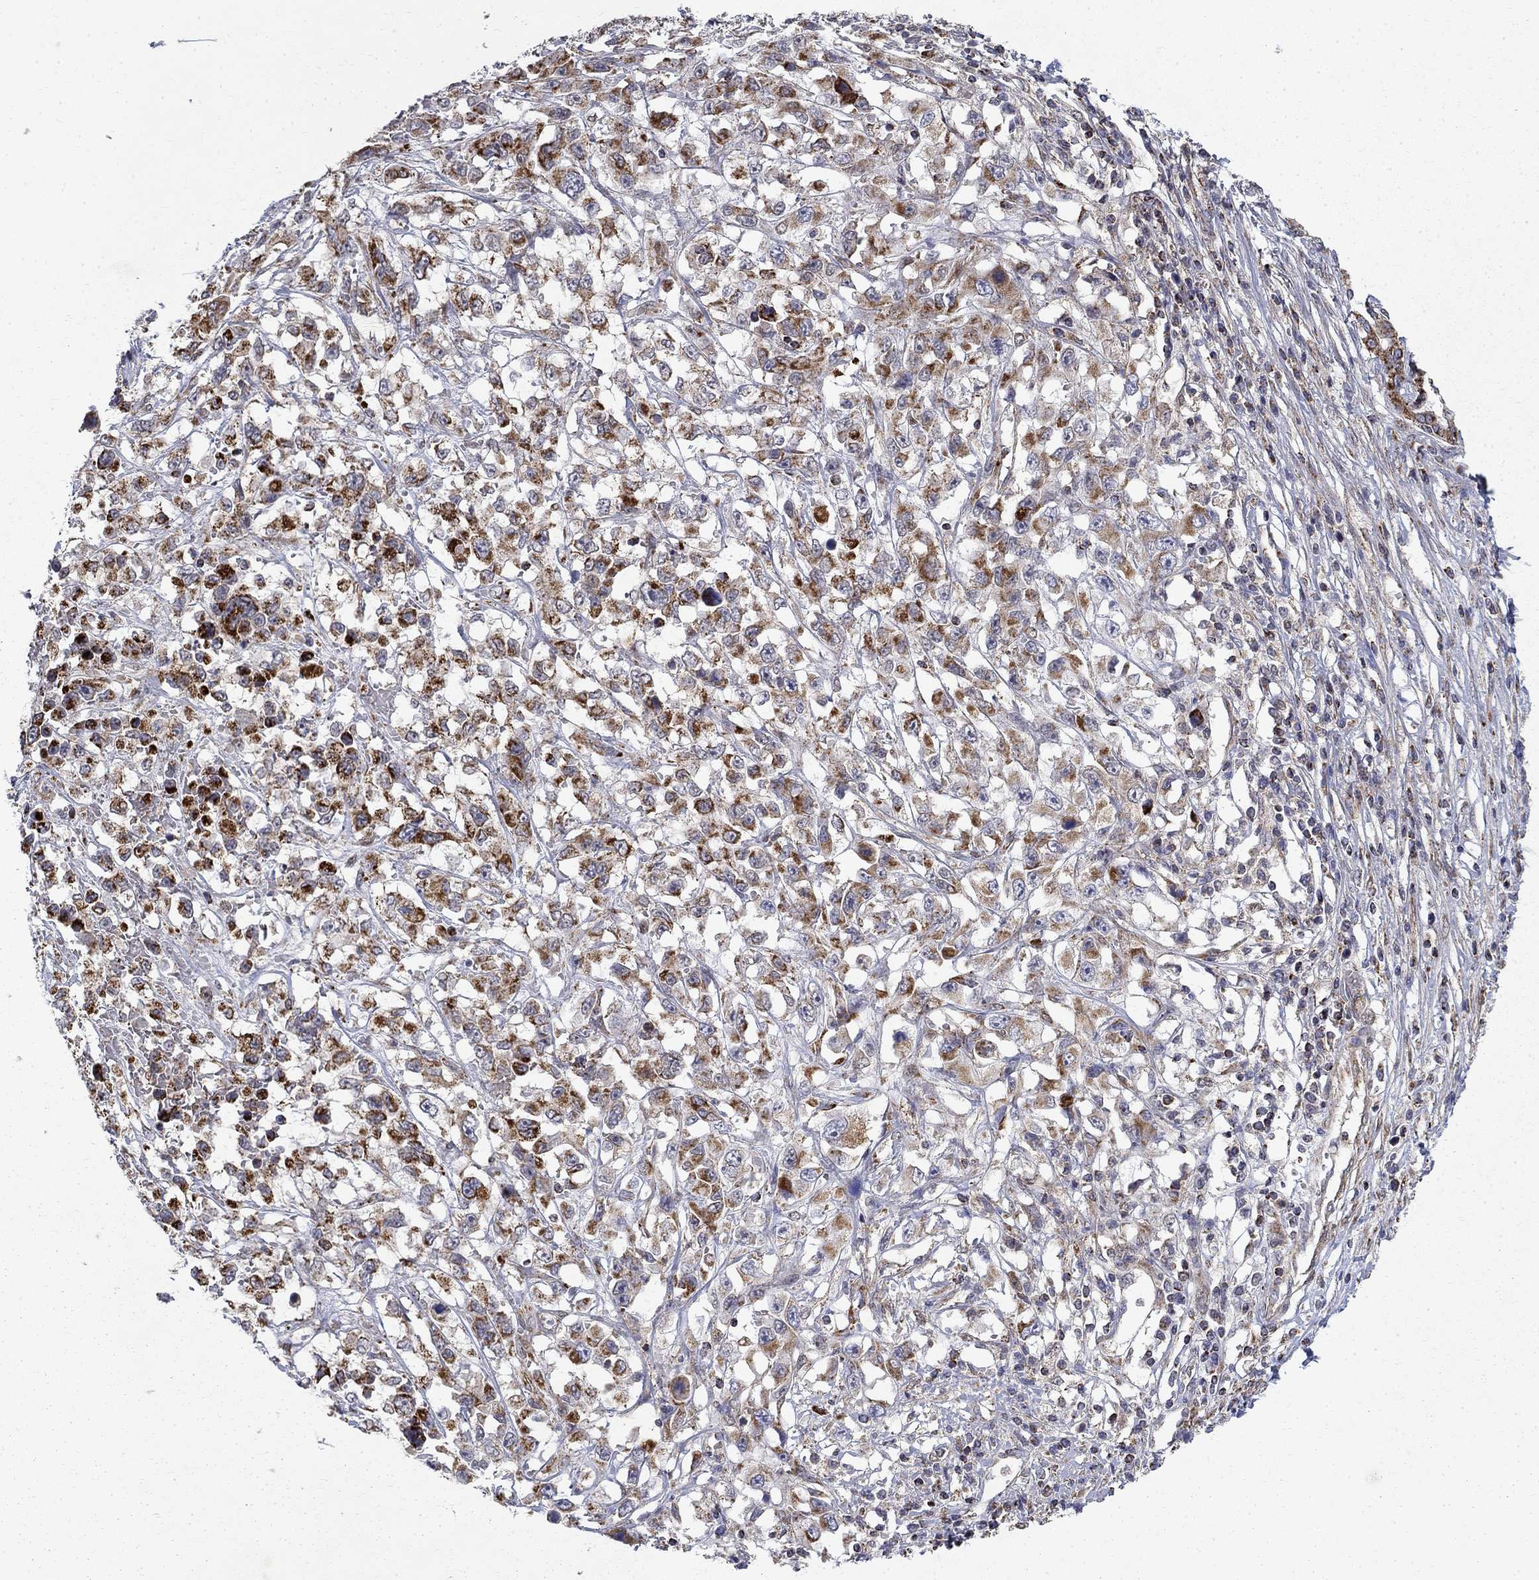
{"staining": {"intensity": "strong", "quantity": "25%-75%", "location": "cytoplasmic/membranous"}, "tissue": "liver cancer", "cell_type": "Tumor cells", "image_type": "cancer", "snomed": [{"axis": "morphology", "description": "Adenocarcinoma, NOS"}, {"axis": "morphology", "description": "Cholangiocarcinoma"}, {"axis": "topography", "description": "Liver"}], "caption": "Strong cytoplasmic/membranous positivity for a protein is appreciated in about 25%-75% of tumor cells of liver cancer (adenocarcinoma) using immunohistochemistry.", "gene": "PCBP3", "patient": {"sex": "male", "age": 64}}